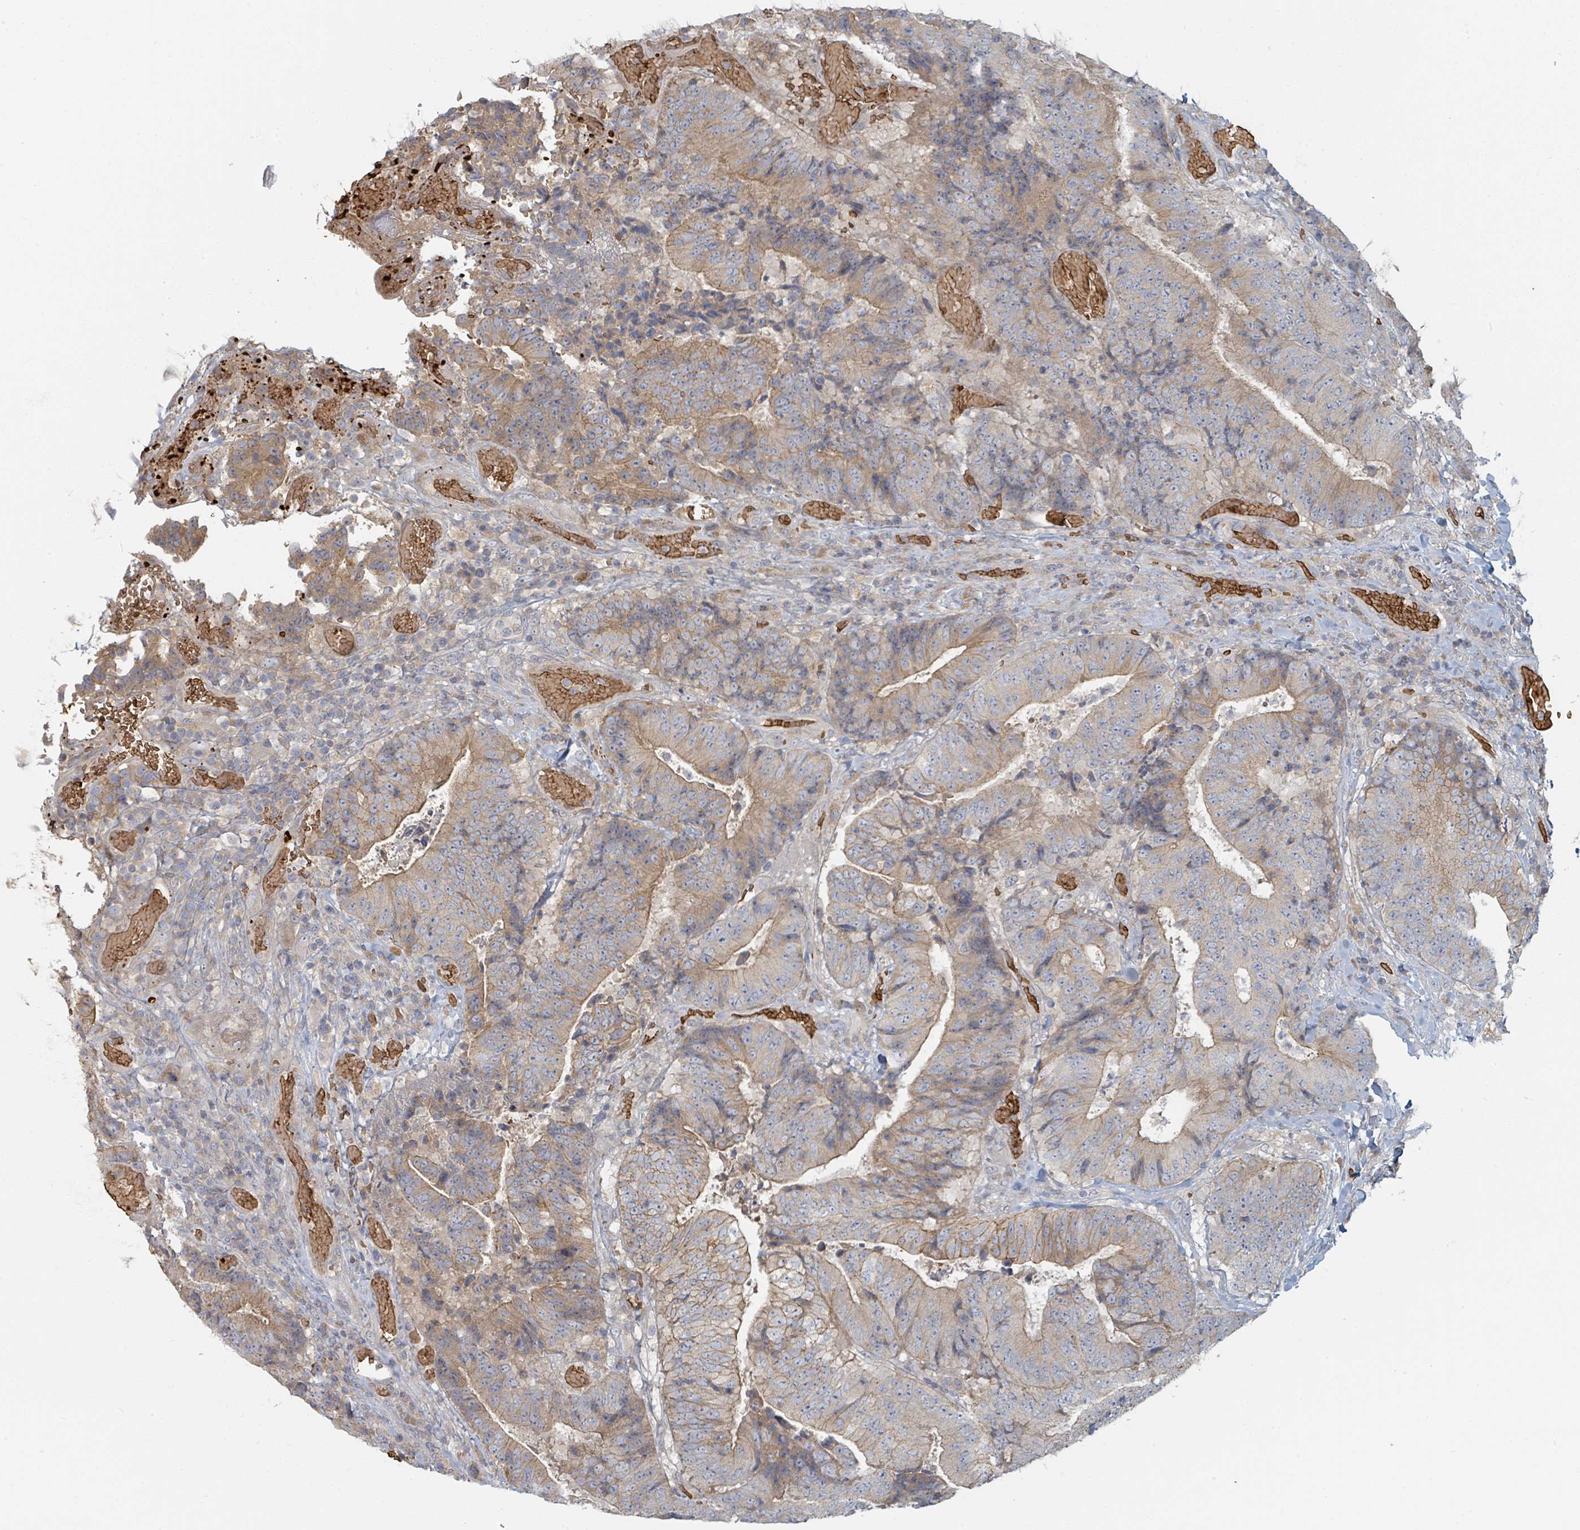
{"staining": {"intensity": "moderate", "quantity": "25%-75%", "location": "cytoplasmic/membranous"}, "tissue": "colorectal cancer", "cell_type": "Tumor cells", "image_type": "cancer", "snomed": [{"axis": "morphology", "description": "Adenocarcinoma, NOS"}, {"axis": "topography", "description": "Rectum"}], "caption": "Immunohistochemical staining of colorectal cancer (adenocarcinoma) exhibits medium levels of moderate cytoplasmic/membranous staining in approximately 25%-75% of tumor cells.", "gene": "TRPC4AP", "patient": {"sex": "male", "age": 72}}